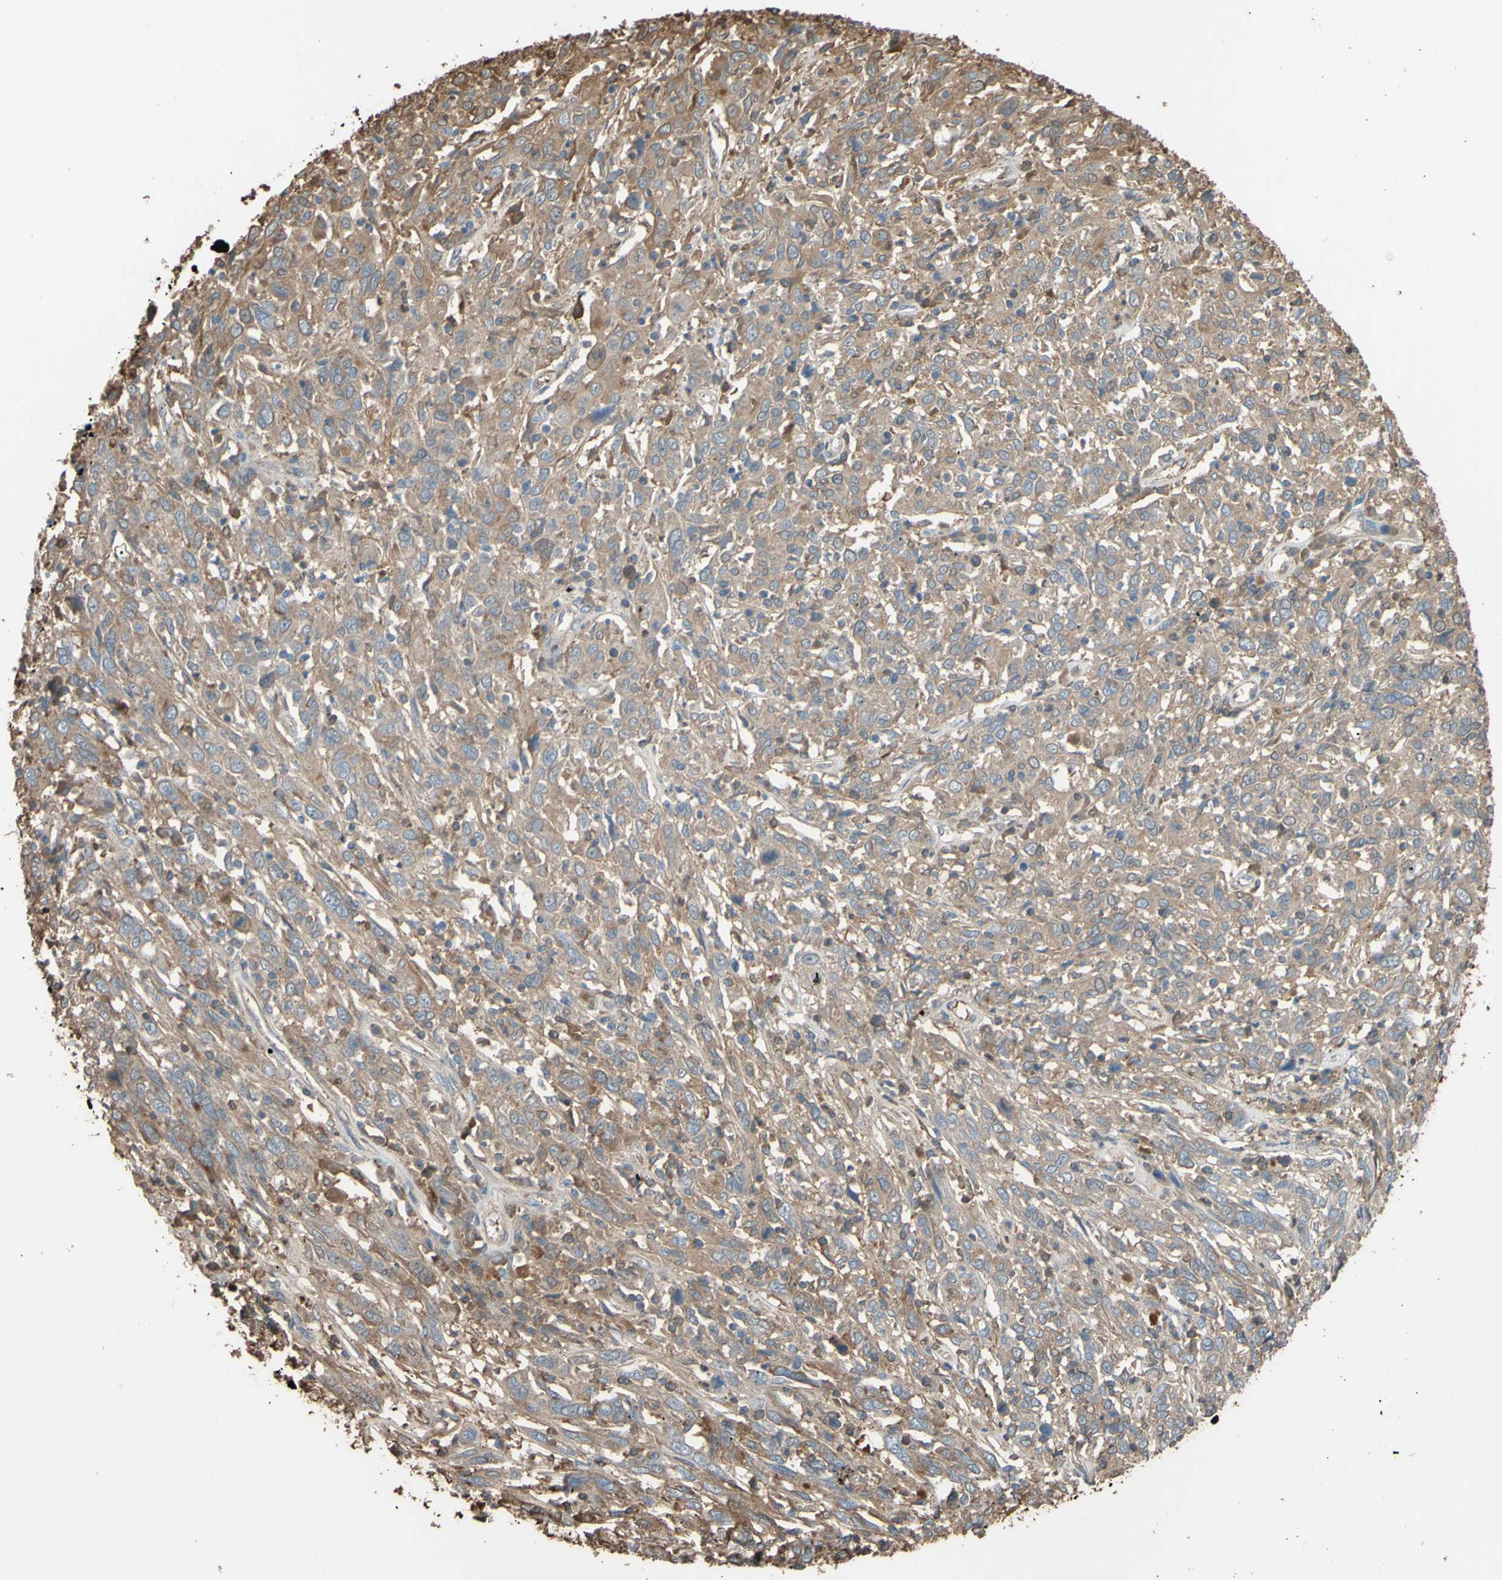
{"staining": {"intensity": "moderate", "quantity": "25%-75%", "location": "cytoplasmic/membranous"}, "tissue": "cervical cancer", "cell_type": "Tumor cells", "image_type": "cancer", "snomed": [{"axis": "morphology", "description": "Squamous cell carcinoma, NOS"}, {"axis": "topography", "description": "Cervix"}], "caption": "Cervical cancer stained for a protein (brown) exhibits moderate cytoplasmic/membranous positive expression in approximately 25%-75% of tumor cells.", "gene": "PTGDS", "patient": {"sex": "female", "age": 46}}